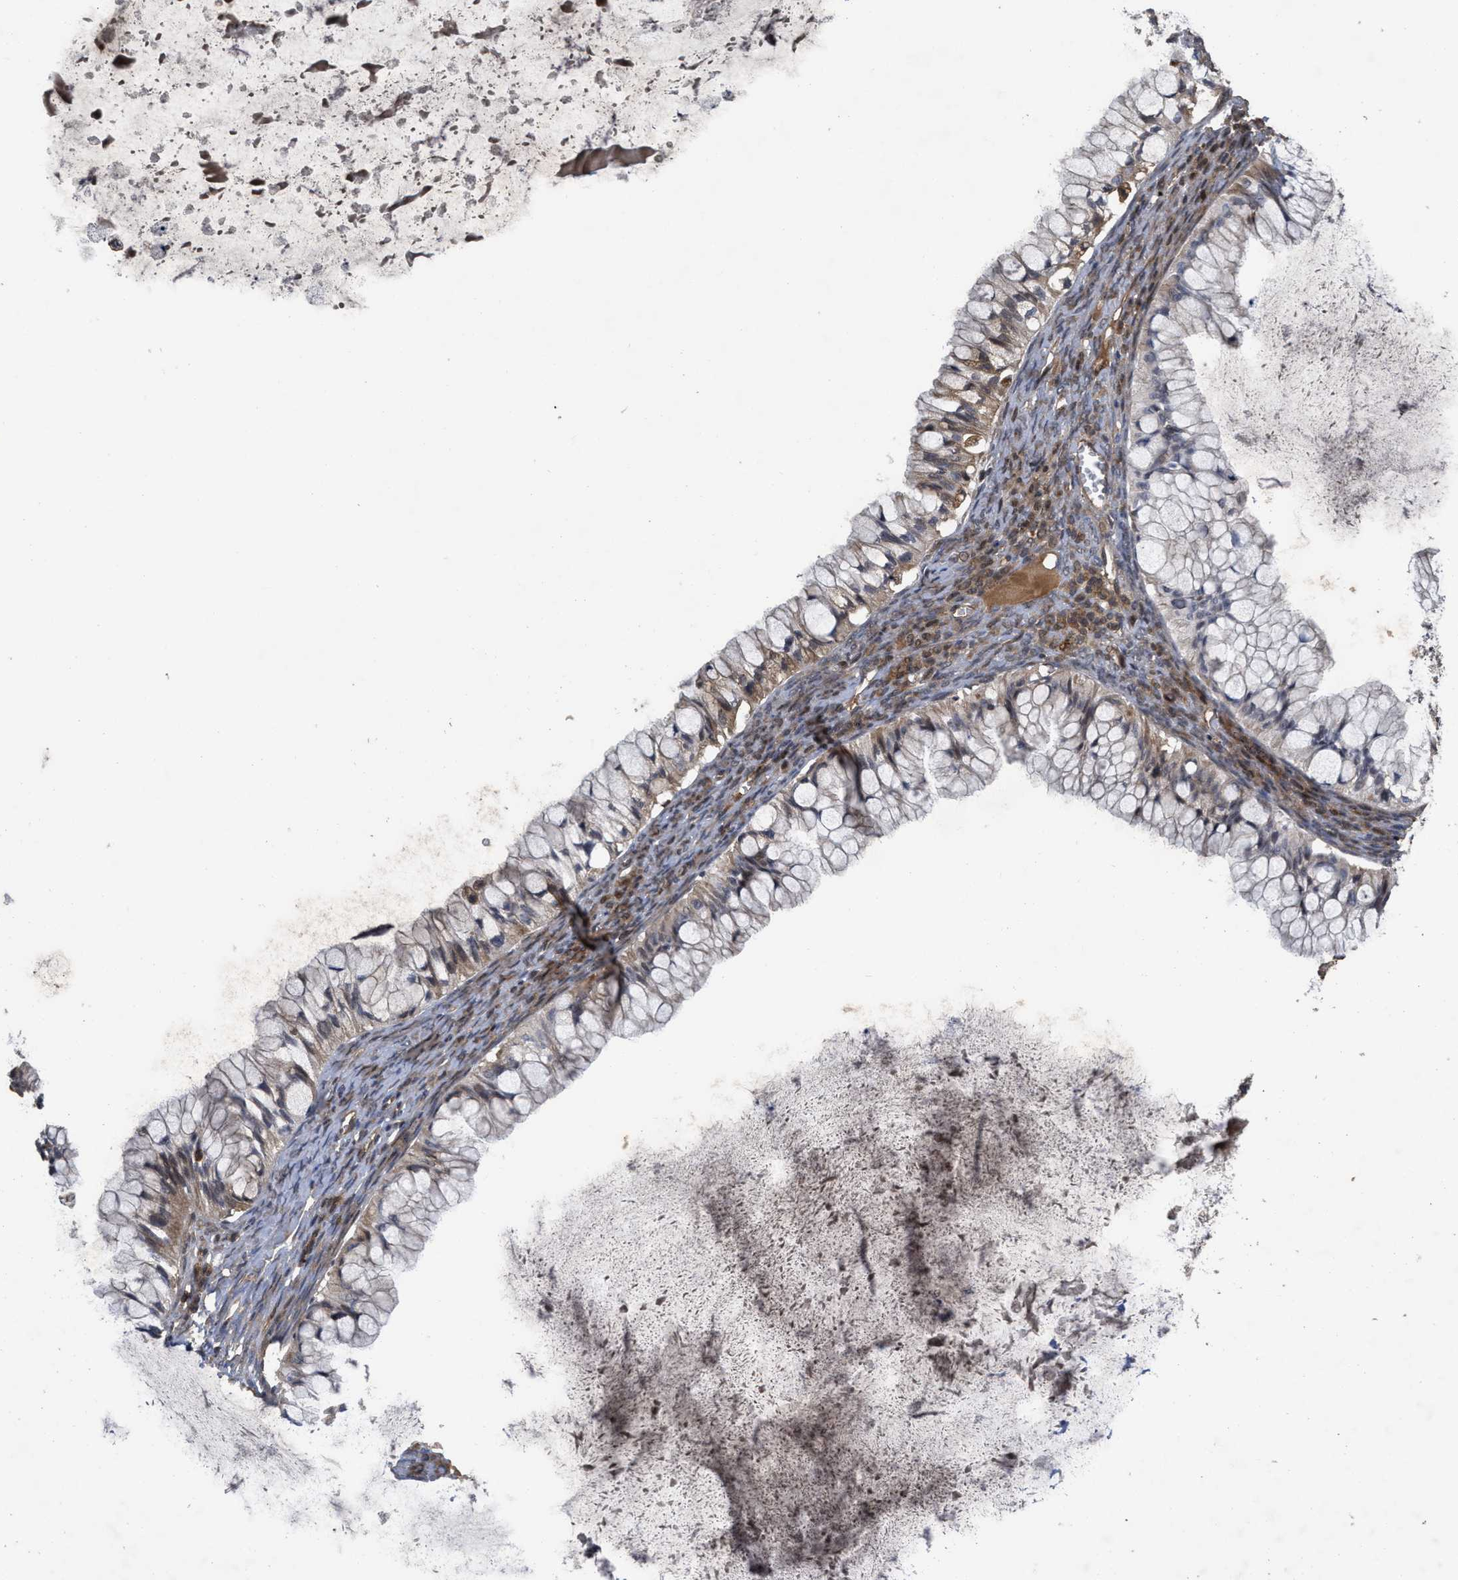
{"staining": {"intensity": "weak", "quantity": "<25%", "location": "cytoplasmic/membranous"}, "tissue": "ovarian cancer", "cell_type": "Tumor cells", "image_type": "cancer", "snomed": [{"axis": "morphology", "description": "Cystadenocarcinoma, mucinous, NOS"}, {"axis": "topography", "description": "Ovary"}], "caption": "IHC photomicrograph of neoplastic tissue: ovarian mucinous cystadenocarcinoma stained with DAB demonstrates no significant protein positivity in tumor cells. (Immunohistochemistry (ihc), brightfield microscopy, high magnification).", "gene": "CBR3", "patient": {"sex": "female", "age": 57}}